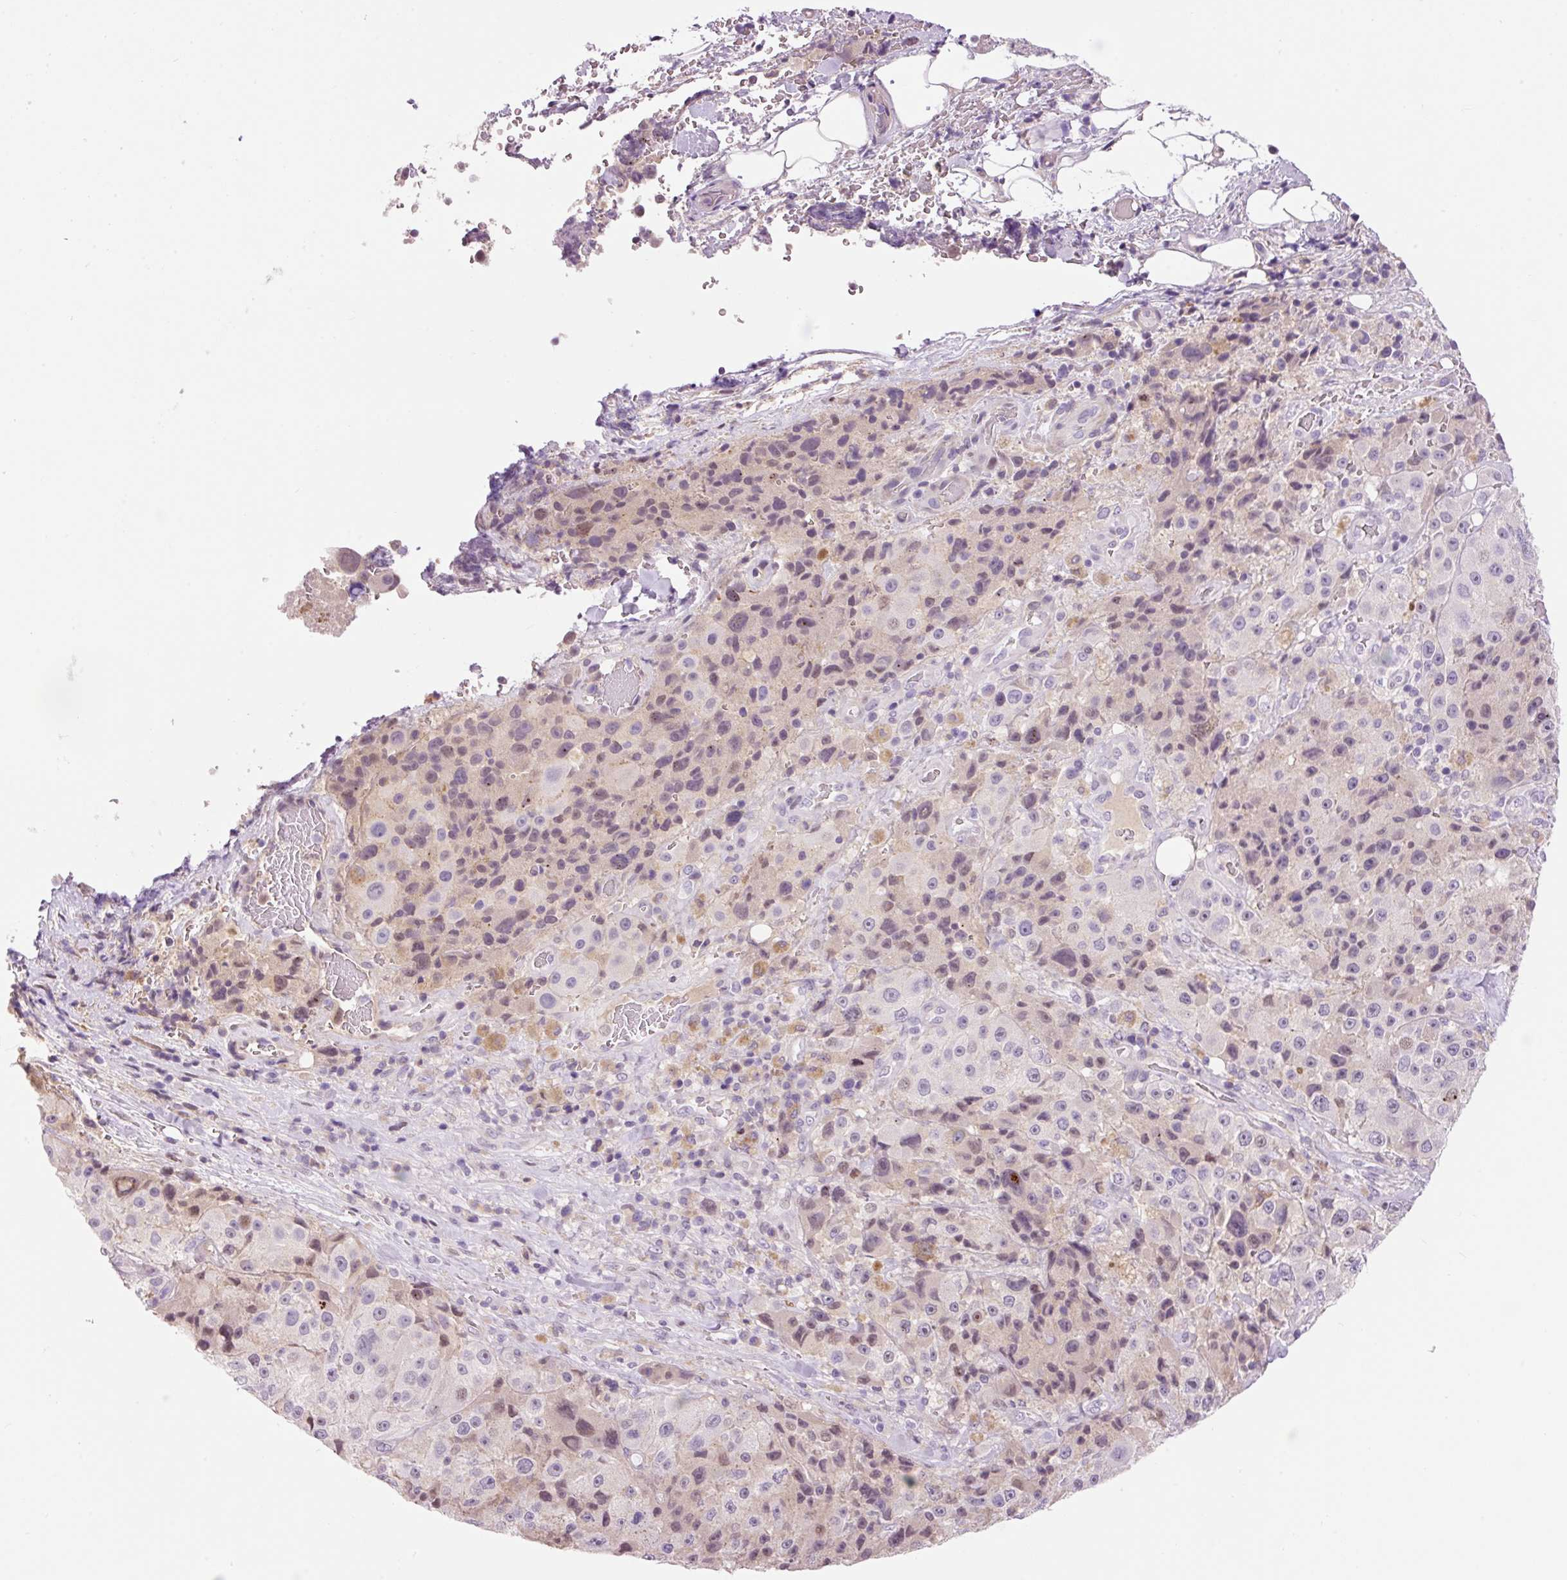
{"staining": {"intensity": "weak", "quantity": "<25%", "location": "nuclear"}, "tissue": "melanoma", "cell_type": "Tumor cells", "image_type": "cancer", "snomed": [{"axis": "morphology", "description": "Malignant melanoma, Metastatic site"}, {"axis": "topography", "description": "Lymph node"}], "caption": "Immunohistochemical staining of human malignant melanoma (metastatic site) exhibits no significant positivity in tumor cells.", "gene": "HNF1A", "patient": {"sex": "male", "age": 62}}